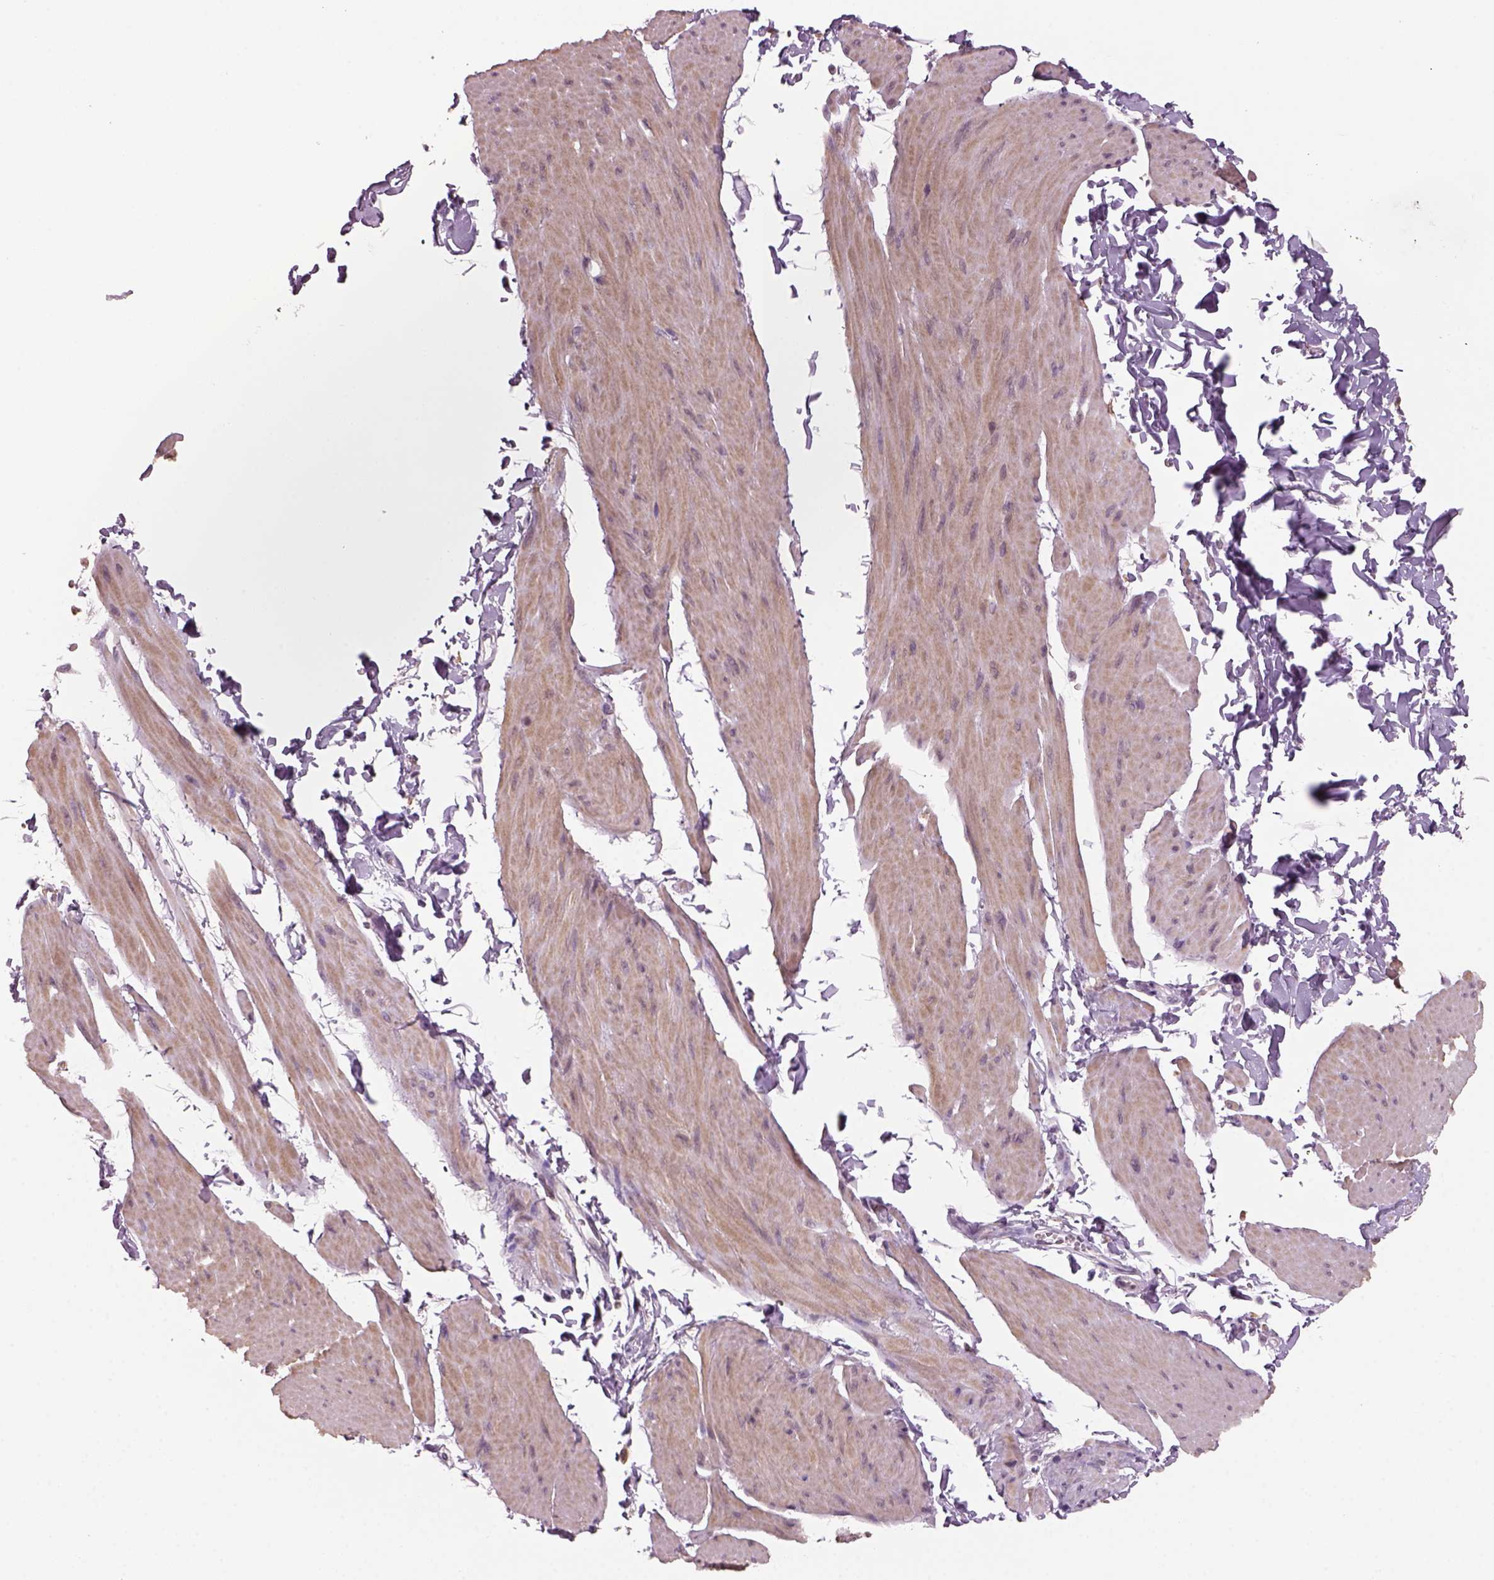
{"staining": {"intensity": "negative", "quantity": "none", "location": "none"}, "tissue": "smooth muscle", "cell_type": "Smooth muscle cells", "image_type": "normal", "snomed": [{"axis": "morphology", "description": "Normal tissue, NOS"}, {"axis": "topography", "description": "Adipose tissue"}, {"axis": "topography", "description": "Smooth muscle"}, {"axis": "topography", "description": "Peripheral nerve tissue"}], "caption": "Image shows no protein expression in smooth muscle cells of benign smooth muscle.", "gene": "NAT8B", "patient": {"sex": "male", "age": 83}}